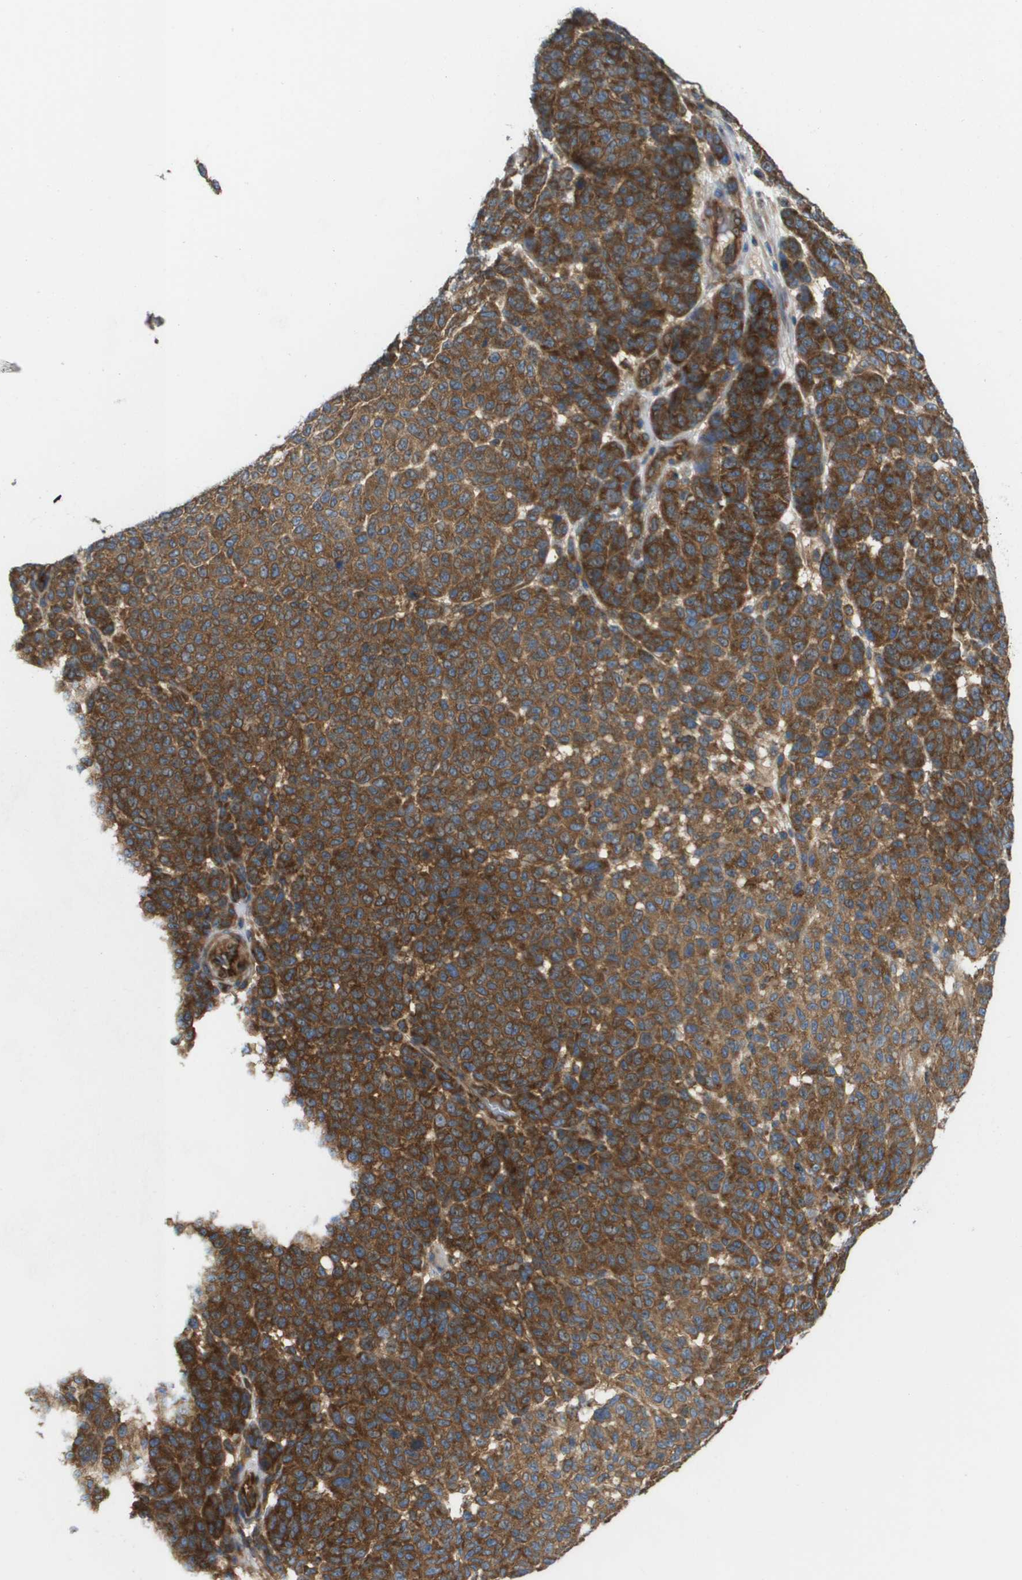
{"staining": {"intensity": "strong", "quantity": ">75%", "location": "cytoplasmic/membranous"}, "tissue": "melanoma", "cell_type": "Tumor cells", "image_type": "cancer", "snomed": [{"axis": "morphology", "description": "Malignant melanoma, NOS"}, {"axis": "topography", "description": "Skin"}], "caption": "Protein staining by immunohistochemistry (IHC) demonstrates strong cytoplasmic/membranous expression in approximately >75% of tumor cells in malignant melanoma.", "gene": "EIF4G2", "patient": {"sex": "male", "age": 59}}